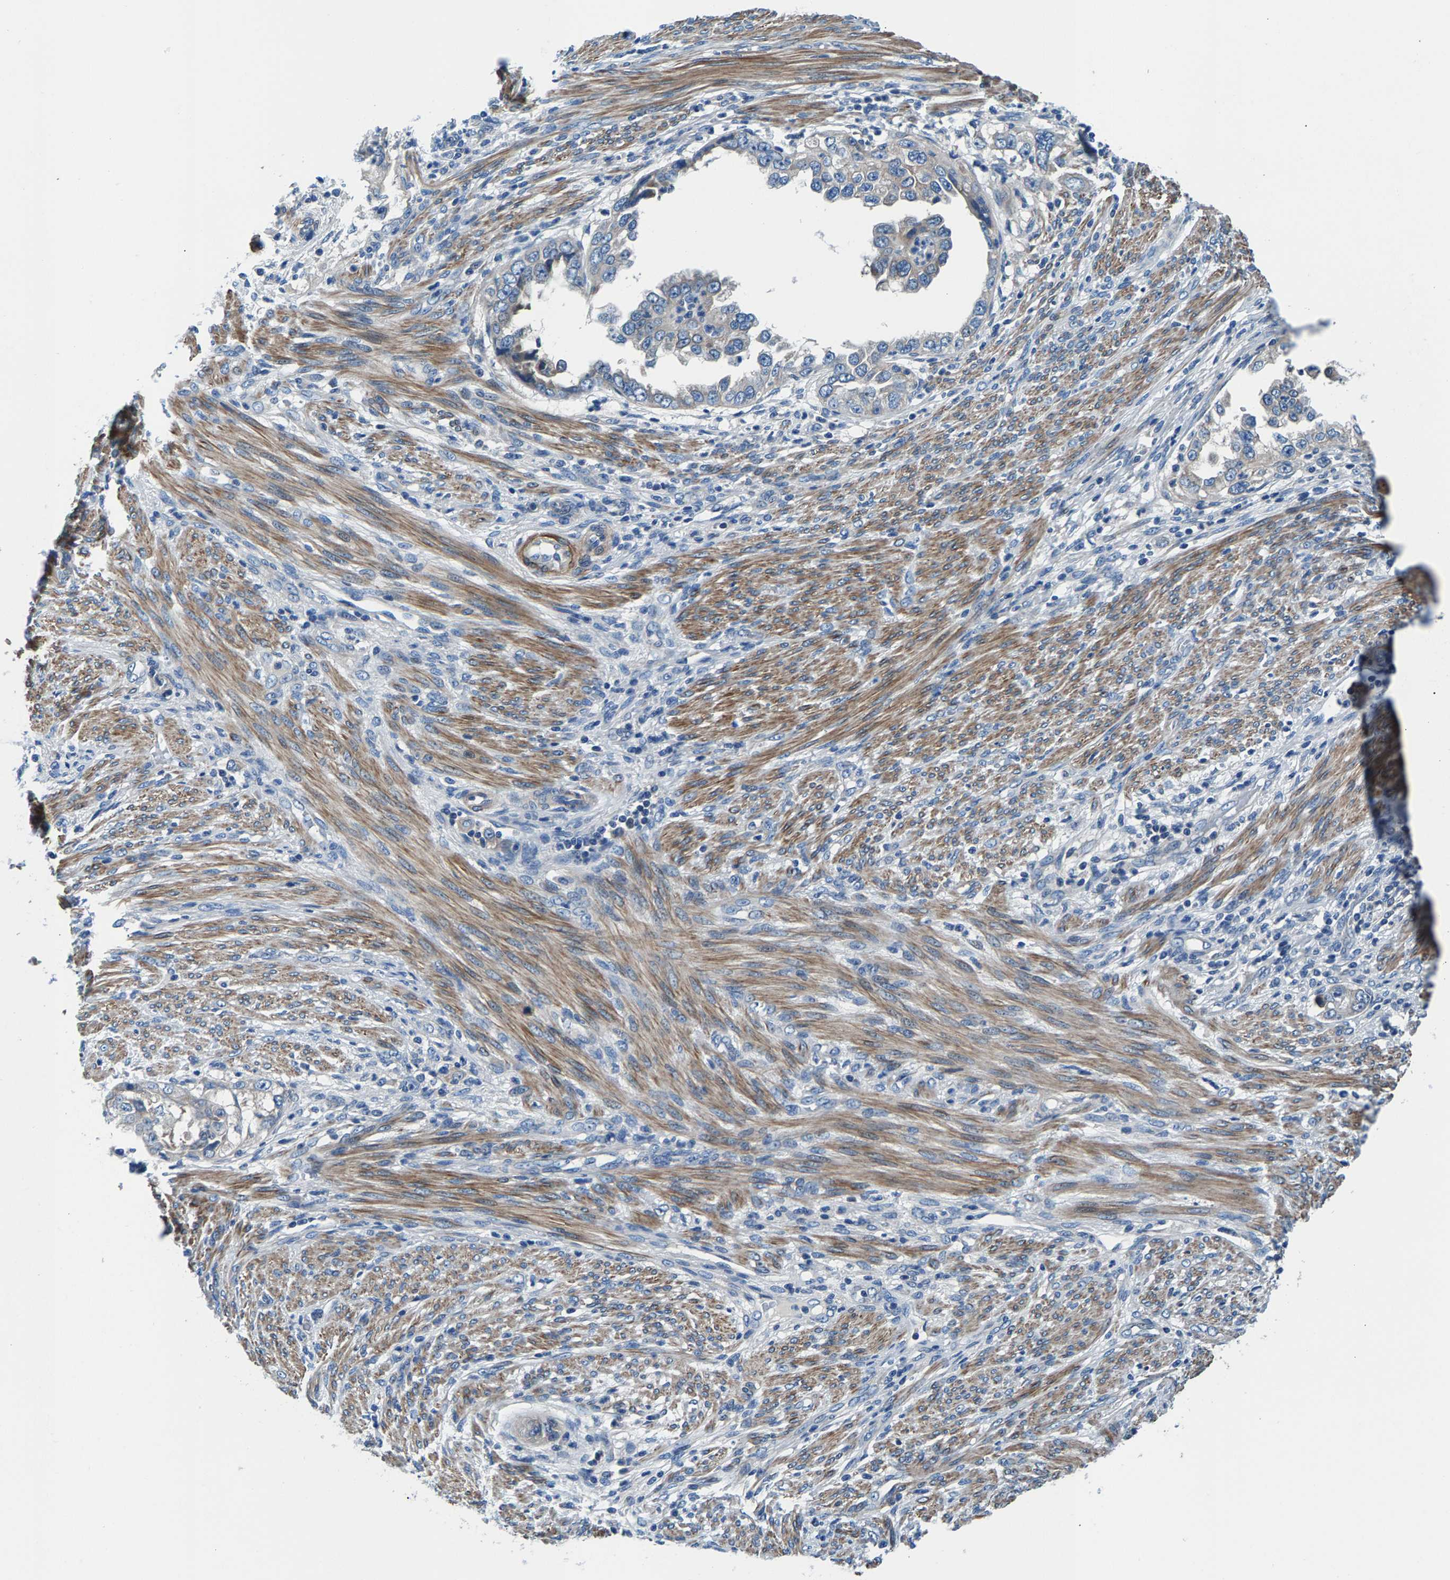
{"staining": {"intensity": "weak", "quantity": "25%-75%", "location": "cytoplasmic/membranous"}, "tissue": "endometrial cancer", "cell_type": "Tumor cells", "image_type": "cancer", "snomed": [{"axis": "morphology", "description": "Adenocarcinoma, NOS"}, {"axis": "topography", "description": "Endometrium"}], "caption": "Weak cytoplasmic/membranous protein expression is identified in about 25%-75% of tumor cells in endometrial cancer (adenocarcinoma).", "gene": "CDRT4", "patient": {"sex": "female", "age": 85}}